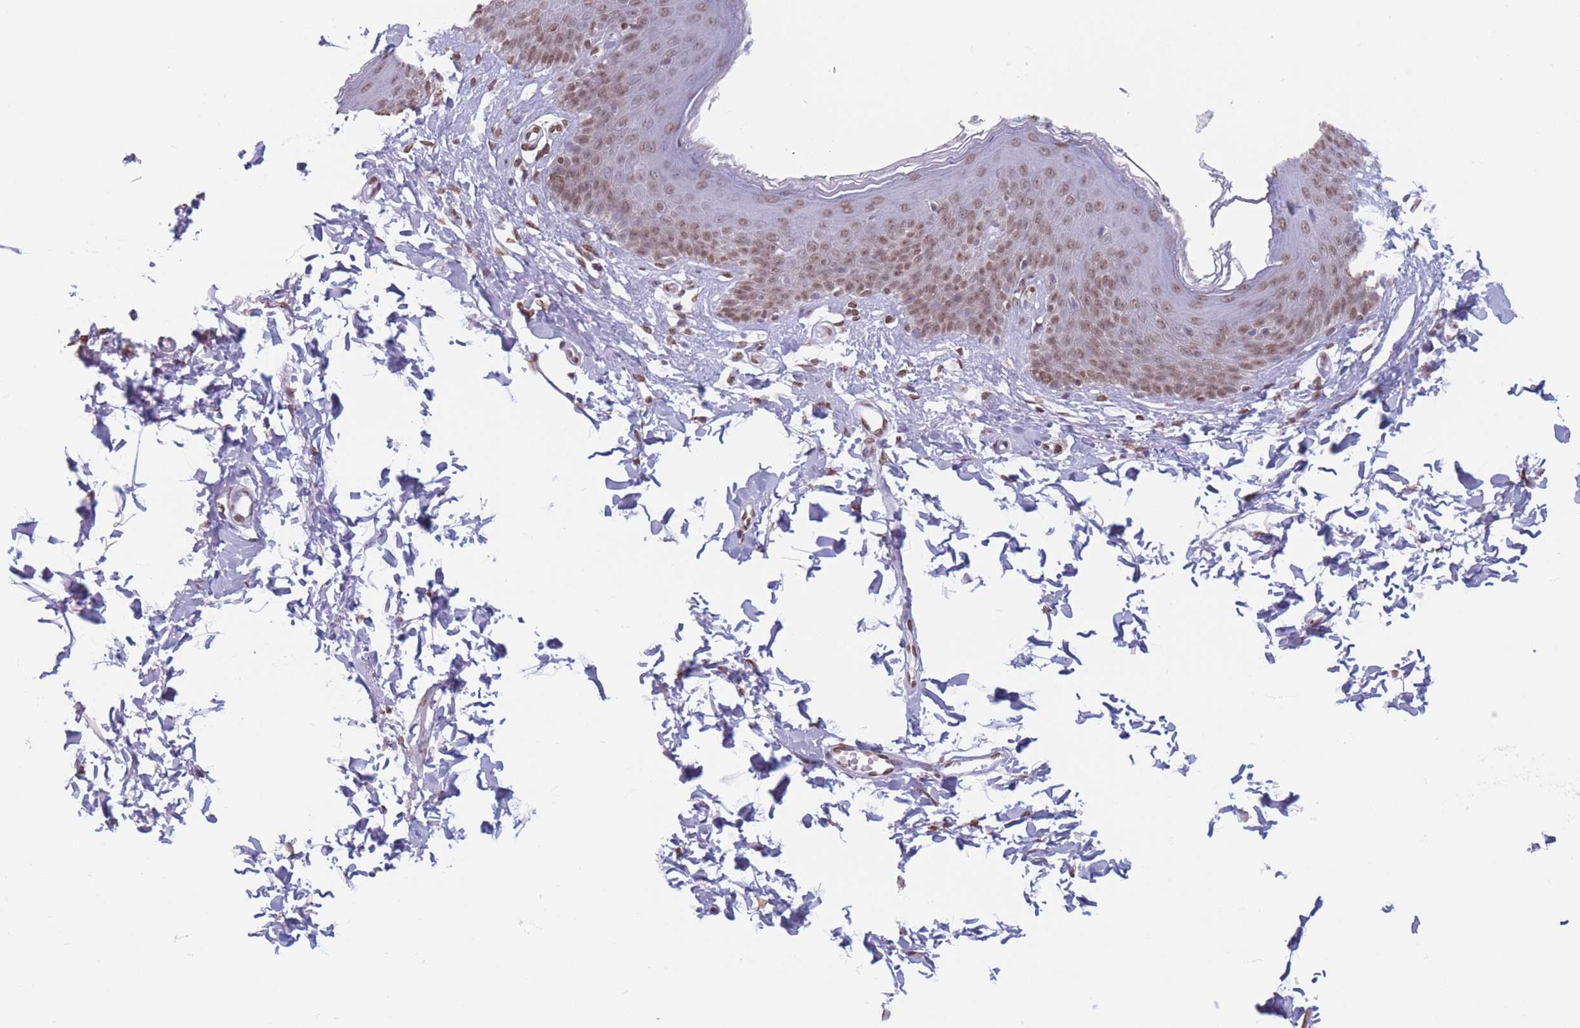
{"staining": {"intensity": "moderate", "quantity": ">75%", "location": "nuclear"}, "tissue": "skin", "cell_type": "Epidermal cells", "image_type": "normal", "snomed": [{"axis": "morphology", "description": "Normal tissue, NOS"}, {"axis": "topography", "description": "Vulva"}], "caption": "Immunohistochemical staining of normal human skin shows moderate nuclear protein positivity in approximately >75% of epidermal cells.", "gene": "RYK", "patient": {"sex": "female", "age": 66}}